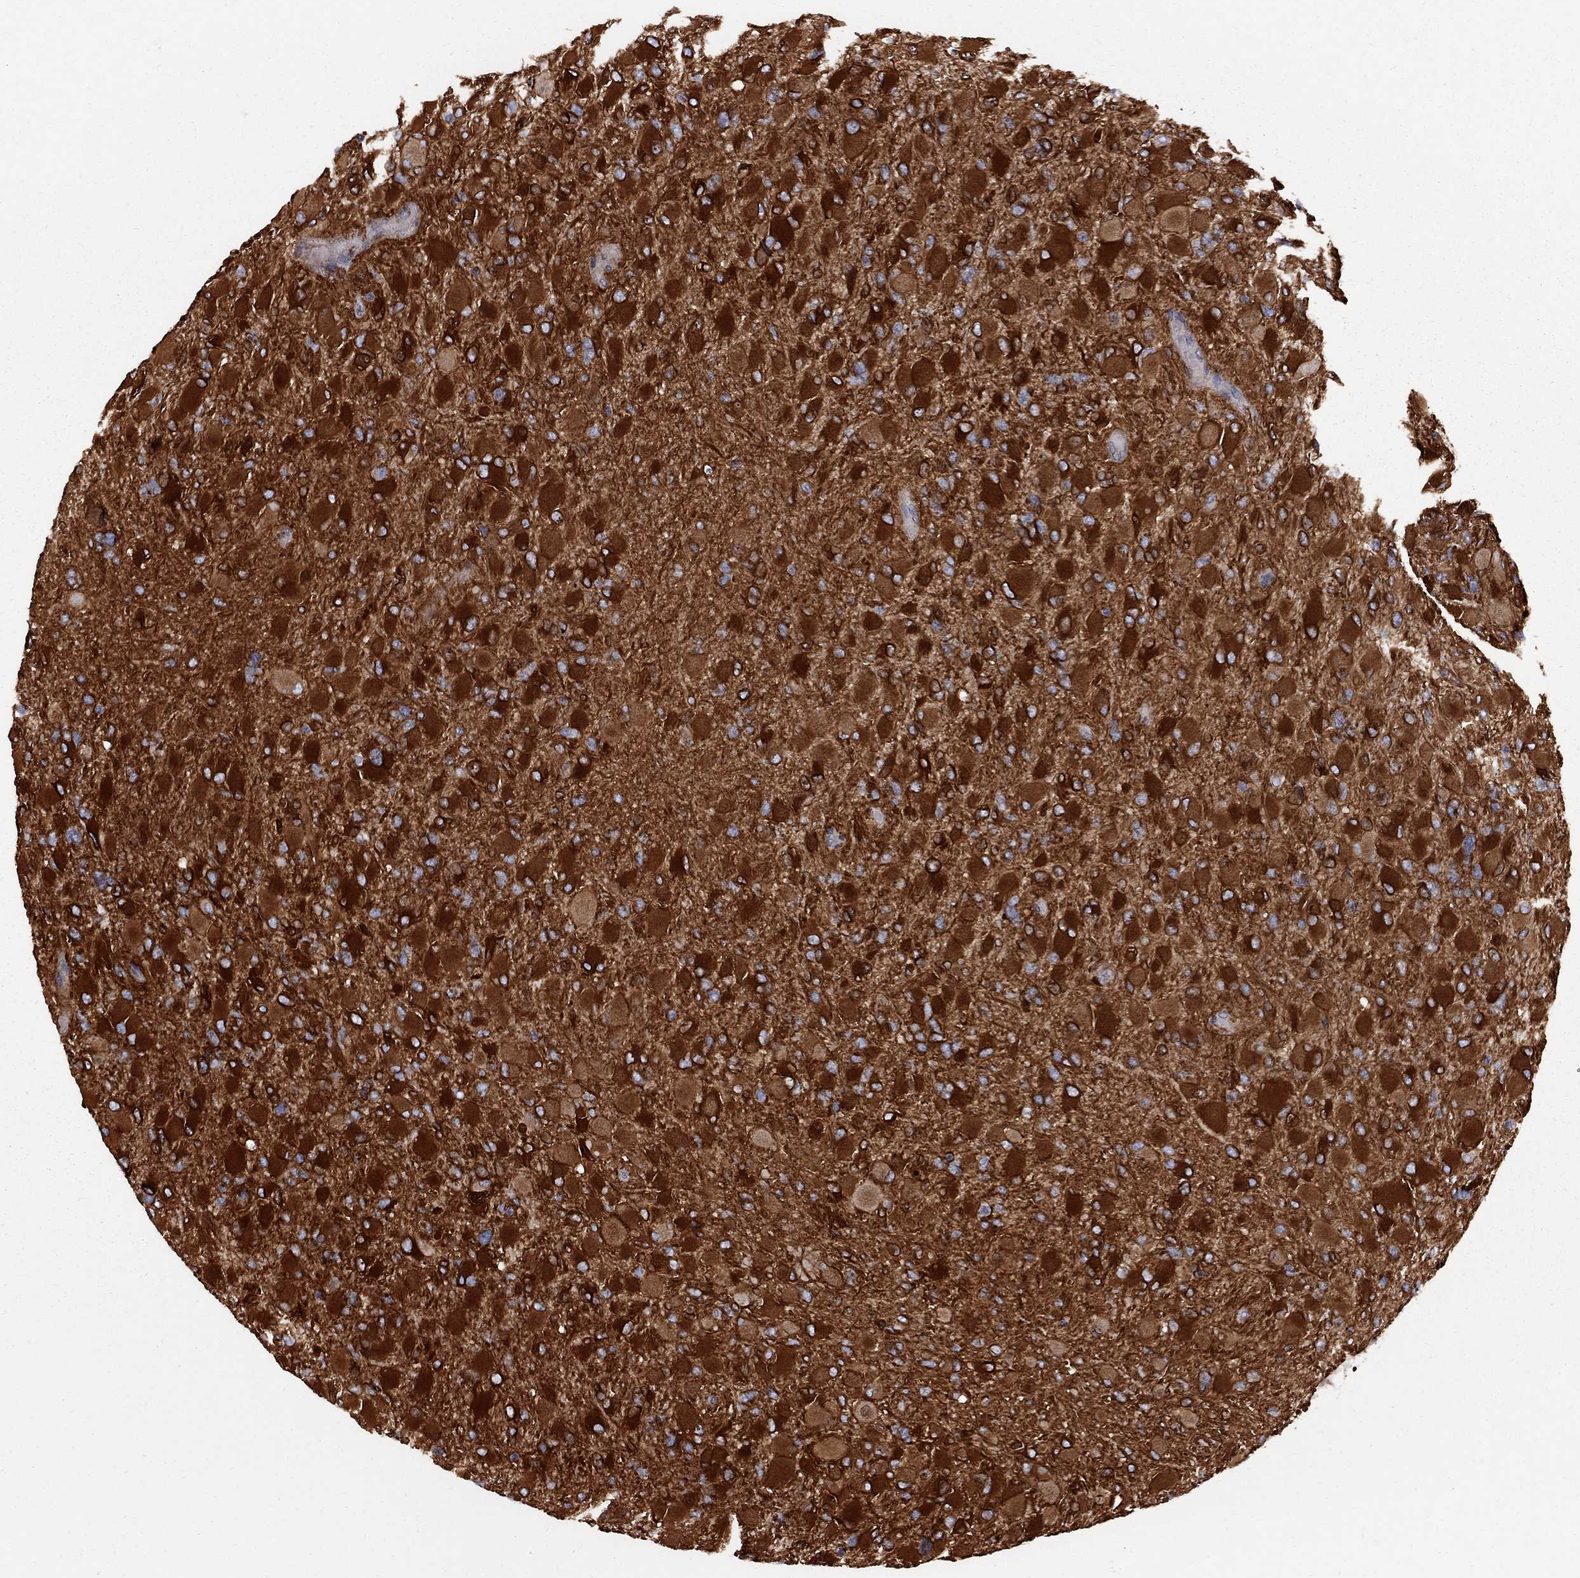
{"staining": {"intensity": "strong", "quantity": ">75%", "location": "cytoplasmic/membranous"}, "tissue": "glioma", "cell_type": "Tumor cells", "image_type": "cancer", "snomed": [{"axis": "morphology", "description": "Glioma, malignant, High grade"}, {"axis": "topography", "description": "Cerebral cortex"}], "caption": "Protein staining displays strong cytoplasmic/membranous expression in approximately >75% of tumor cells in glioma.", "gene": "MTHFR", "patient": {"sex": "female", "age": 36}}